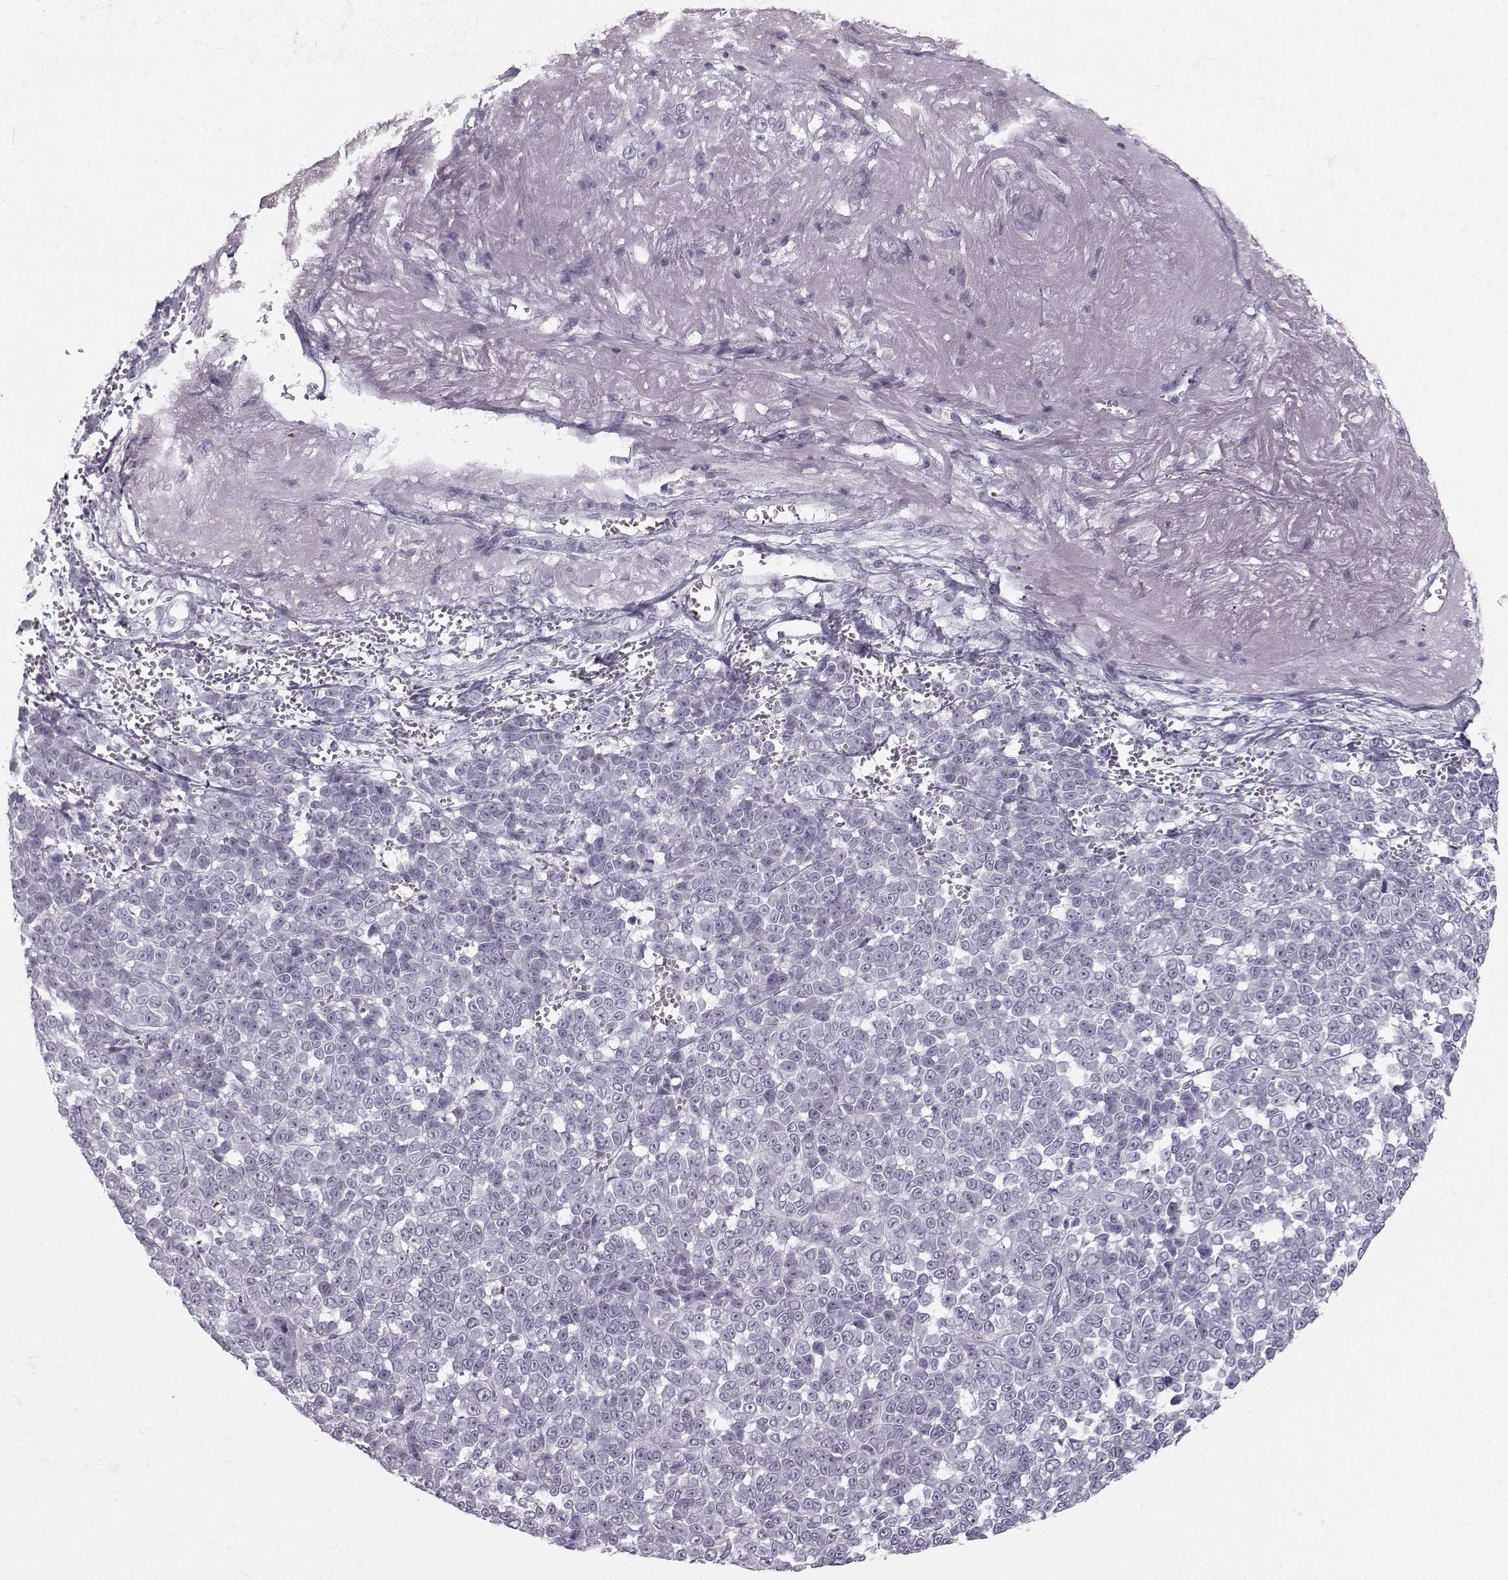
{"staining": {"intensity": "negative", "quantity": "none", "location": "none"}, "tissue": "melanoma", "cell_type": "Tumor cells", "image_type": "cancer", "snomed": [{"axis": "morphology", "description": "Malignant melanoma, NOS"}, {"axis": "topography", "description": "Skin"}], "caption": "There is no significant positivity in tumor cells of melanoma.", "gene": "CASR", "patient": {"sex": "female", "age": 95}}